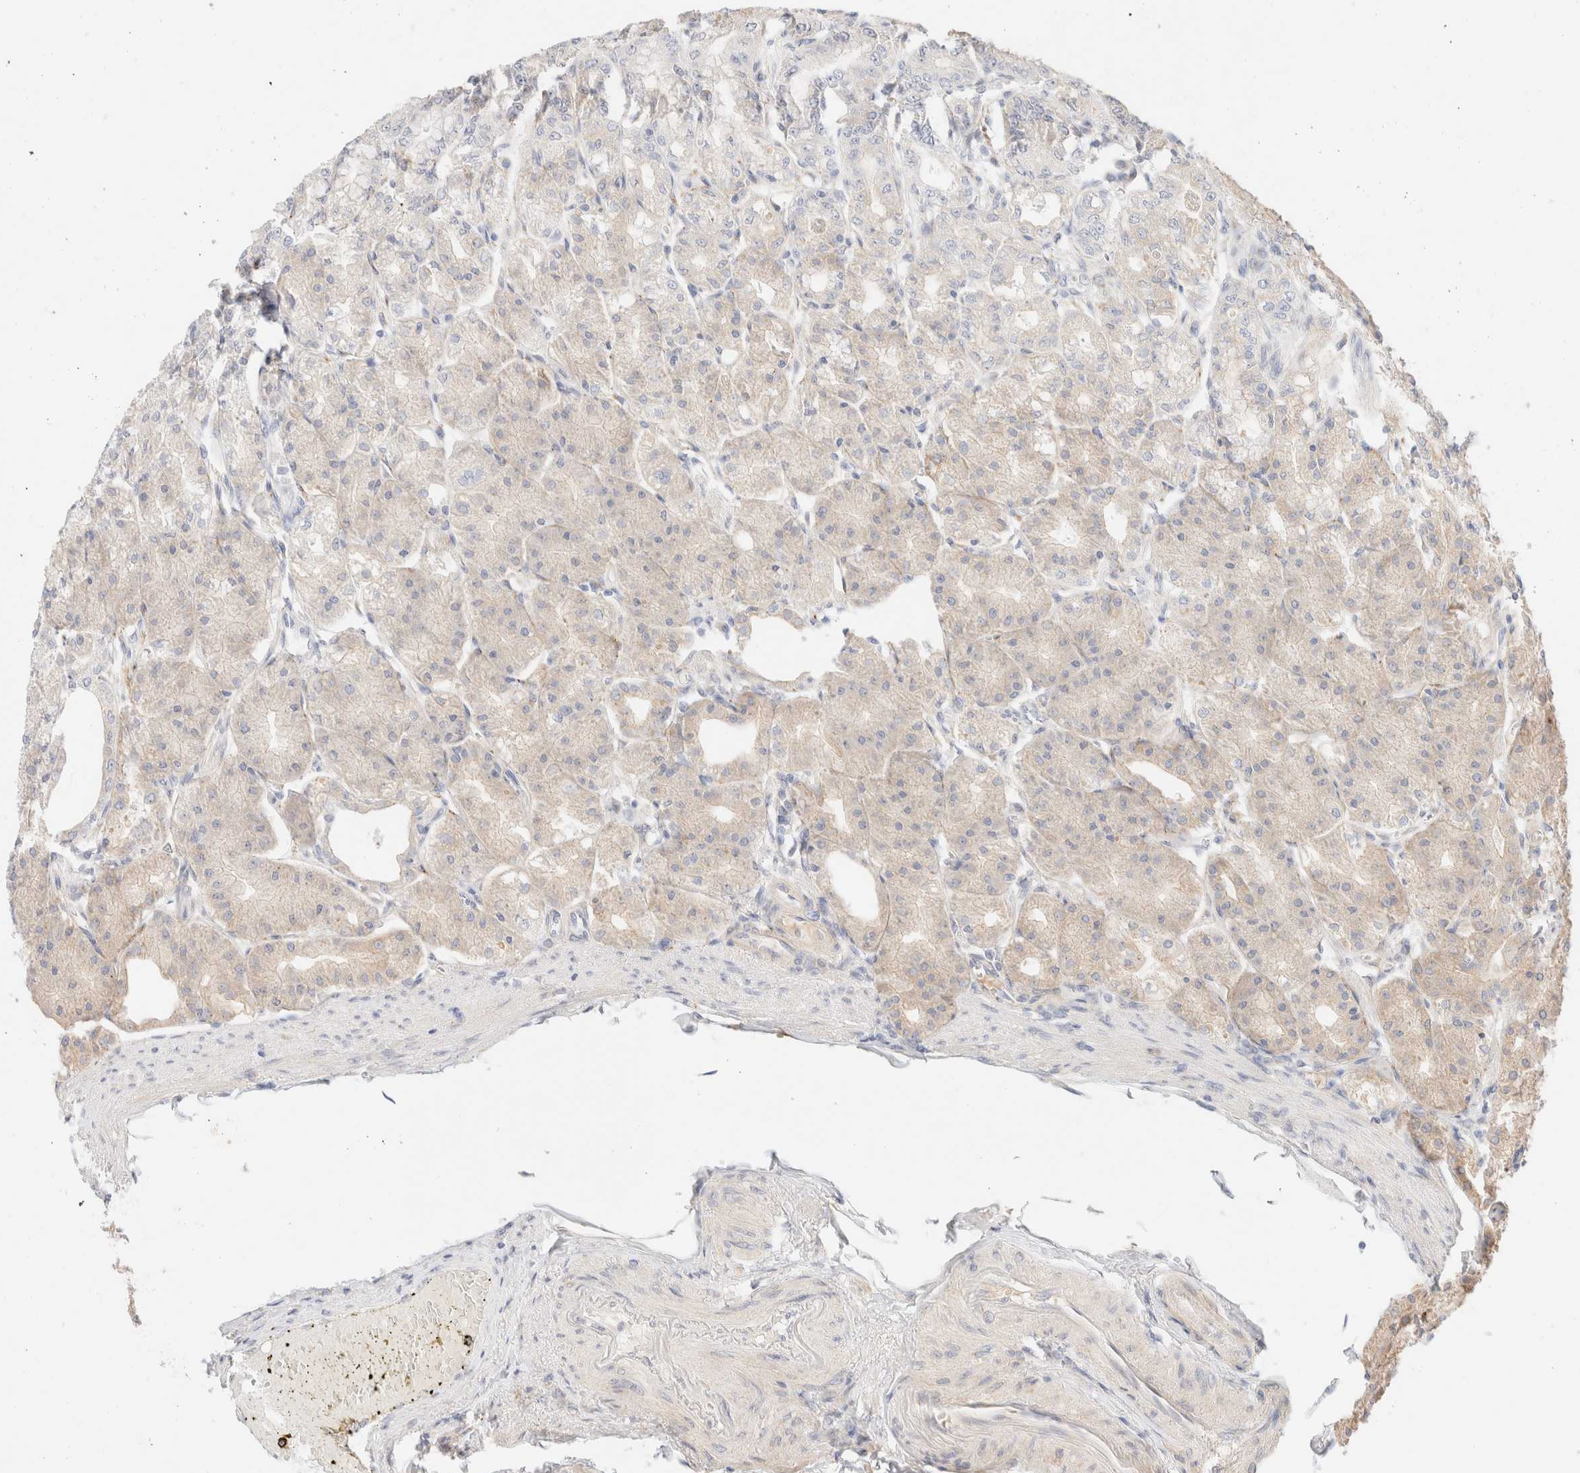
{"staining": {"intensity": "weak", "quantity": "<25%", "location": "cytoplasmic/membranous"}, "tissue": "stomach", "cell_type": "Glandular cells", "image_type": "normal", "snomed": [{"axis": "morphology", "description": "Normal tissue, NOS"}, {"axis": "topography", "description": "Stomach, lower"}], "caption": "This histopathology image is of normal stomach stained with immunohistochemistry (IHC) to label a protein in brown with the nuclei are counter-stained blue. There is no positivity in glandular cells.", "gene": "SNTB1", "patient": {"sex": "male", "age": 71}}